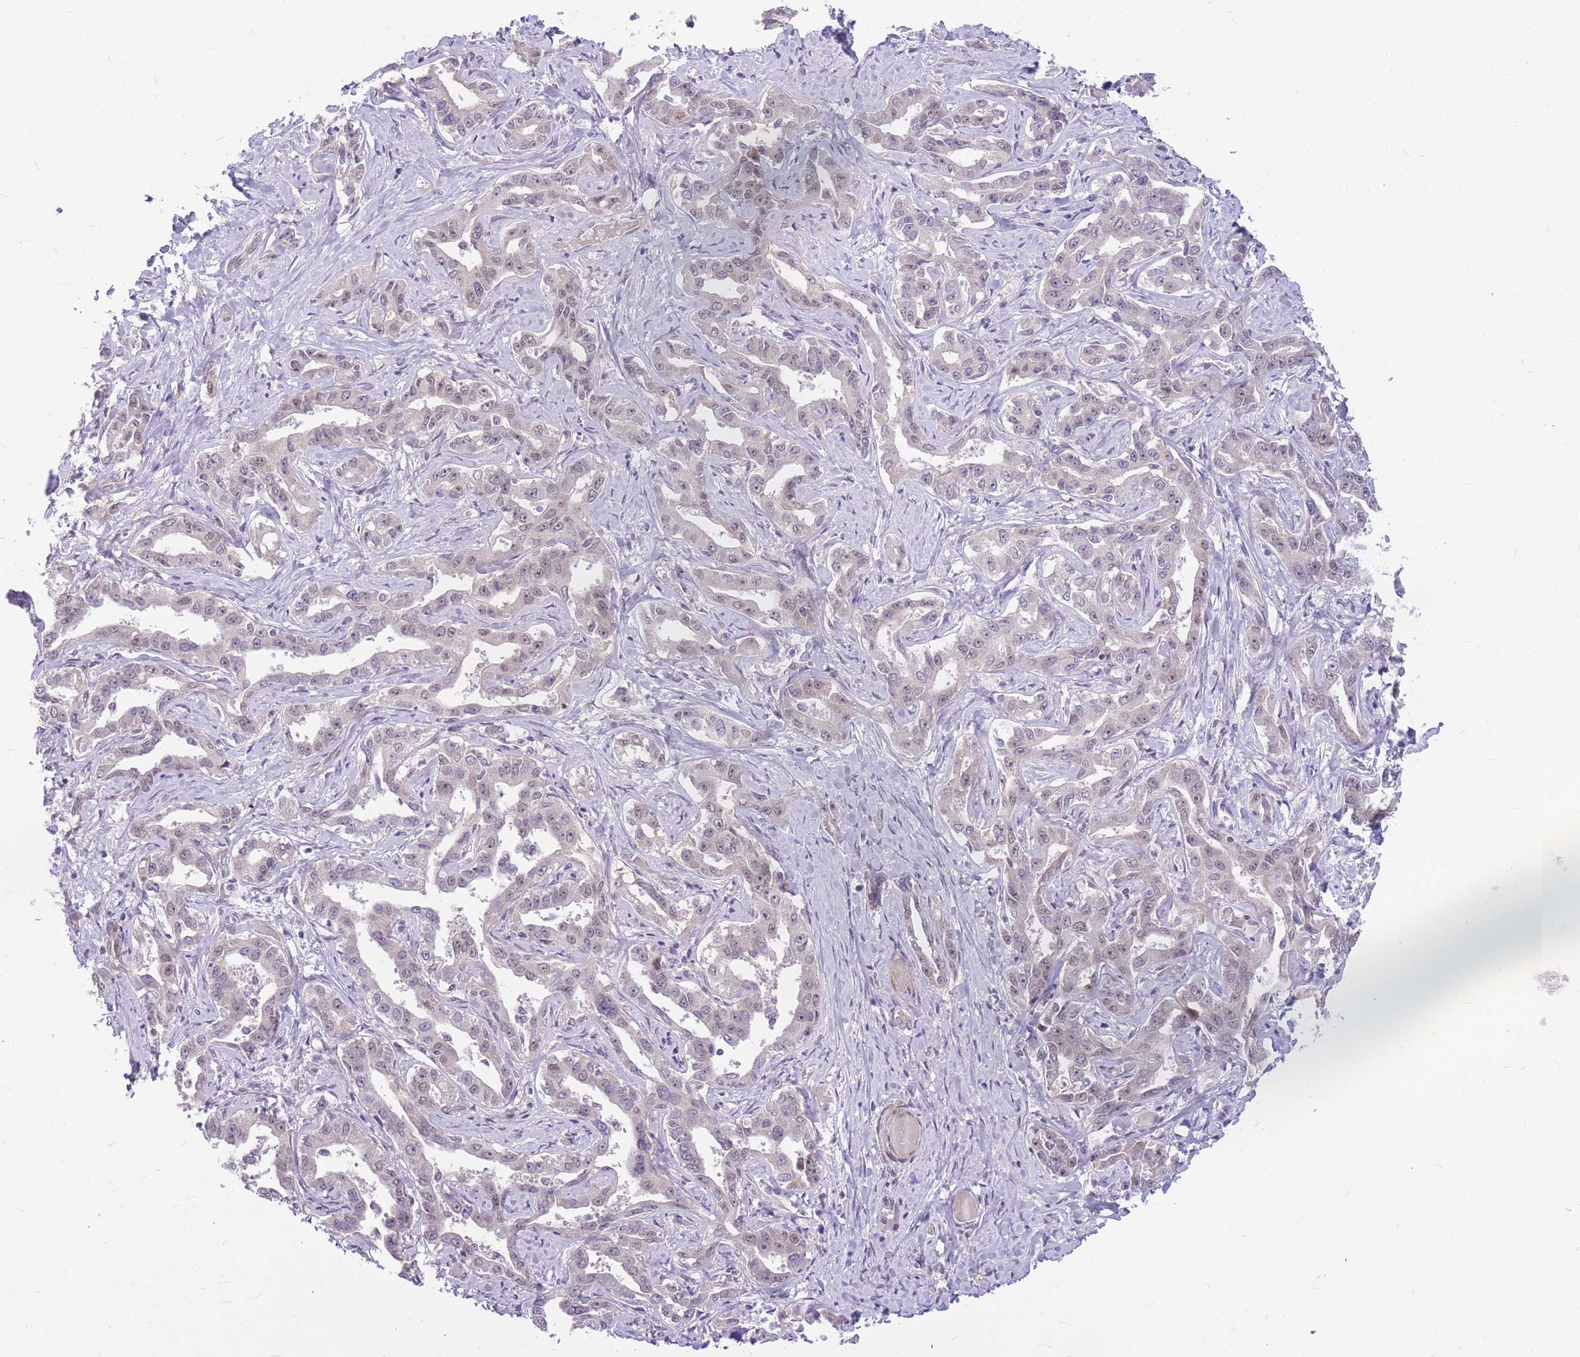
{"staining": {"intensity": "negative", "quantity": "none", "location": "none"}, "tissue": "liver cancer", "cell_type": "Tumor cells", "image_type": "cancer", "snomed": [{"axis": "morphology", "description": "Cholangiocarcinoma"}, {"axis": "topography", "description": "Liver"}], "caption": "Immunohistochemical staining of human liver cancer (cholangiocarcinoma) shows no significant expression in tumor cells.", "gene": "ERCC2", "patient": {"sex": "male", "age": 59}}